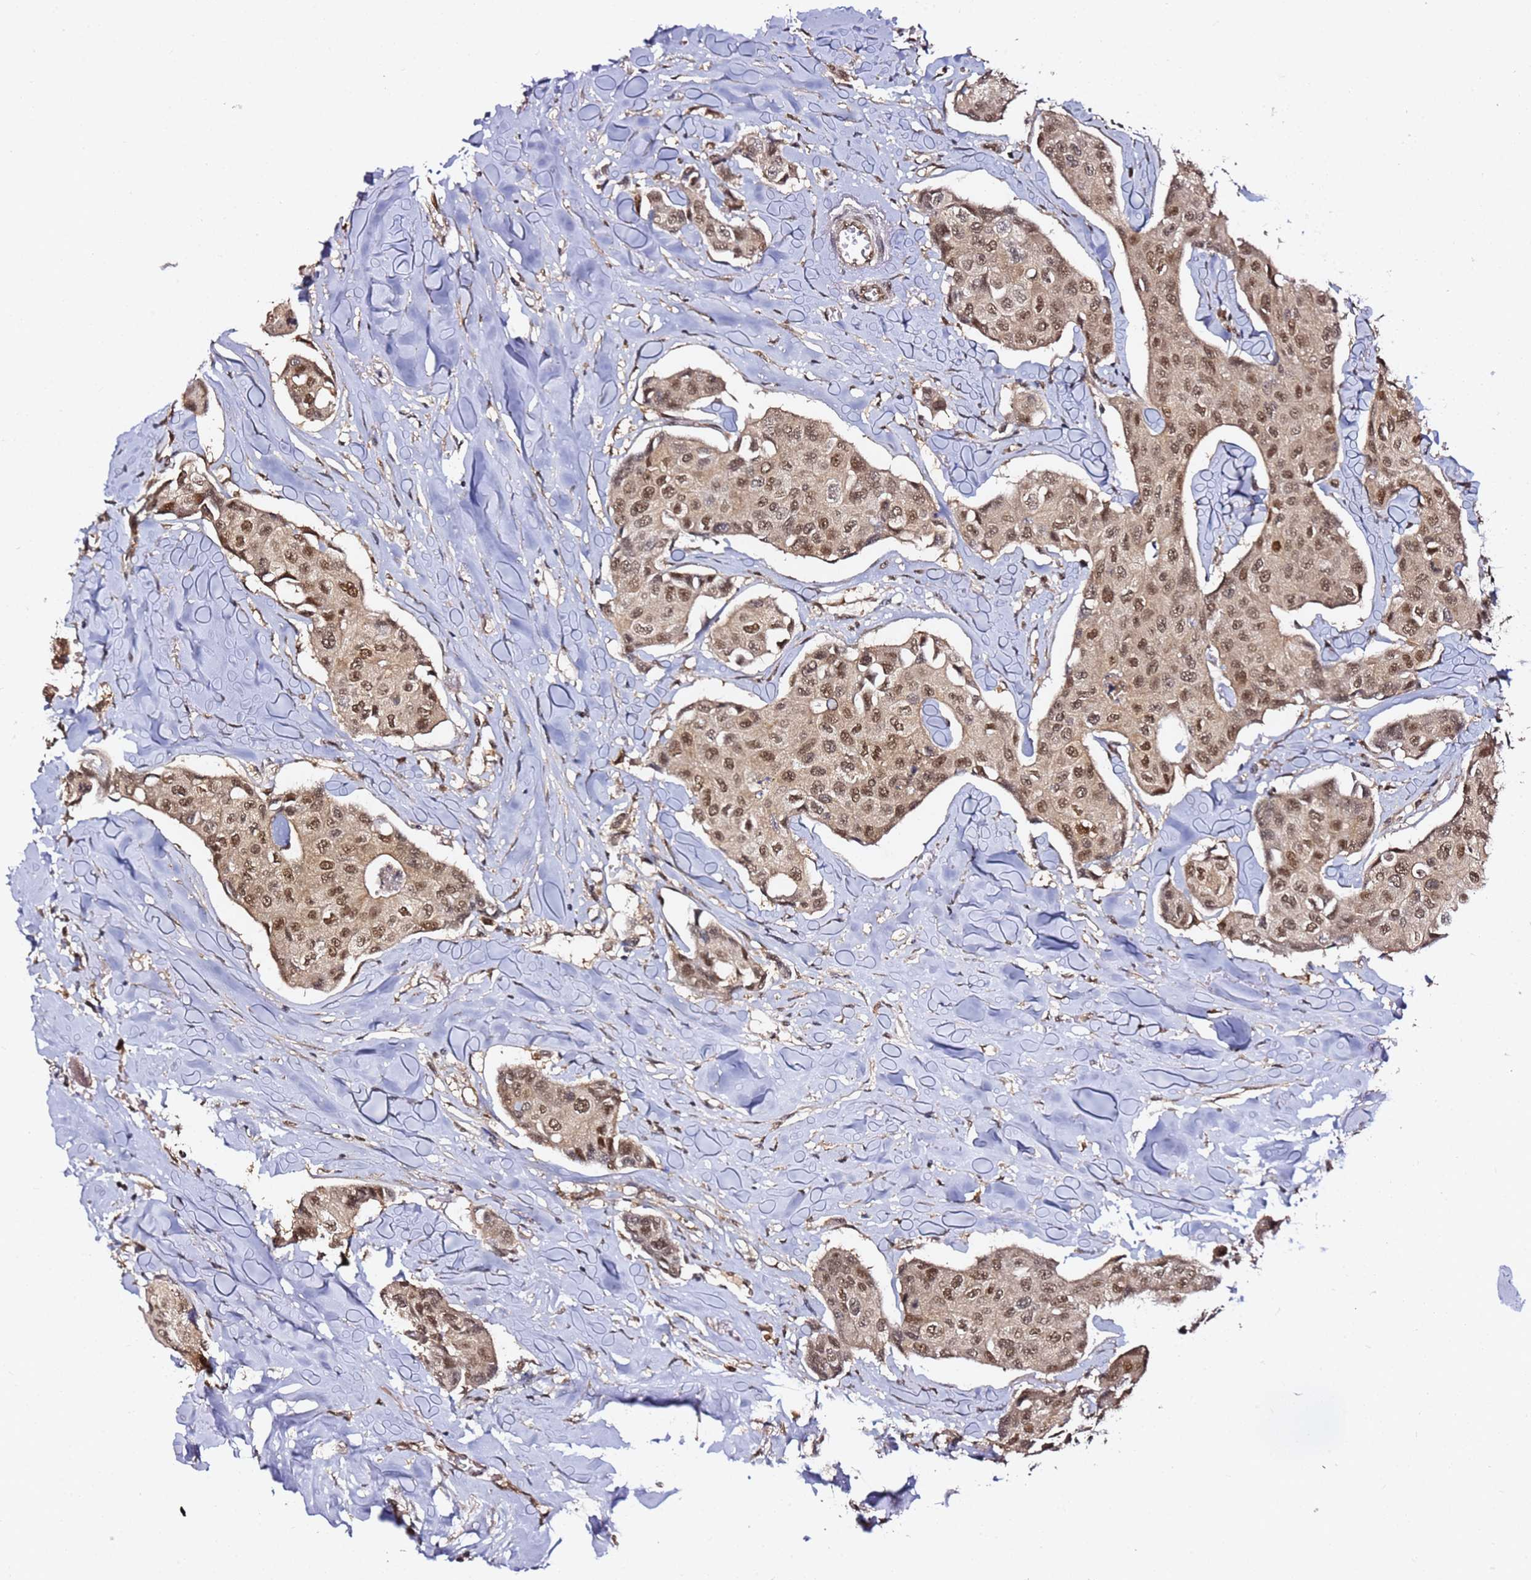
{"staining": {"intensity": "moderate", "quantity": ">75%", "location": "cytoplasmic/membranous,nuclear"}, "tissue": "breast cancer", "cell_type": "Tumor cells", "image_type": "cancer", "snomed": [{"axis": "morphology", "description": "Duct carcinoma"}, {"axis": "topography", "description": "Breast"}], "caption": "Tumor cells display moderate cytoplasmic/membranous and nuclear positivity in about >75% of cells in breast cancer. Nuclei are stained in blue.", "gene": "RGS18", "patient": {"sex": "female", "age": 80}}